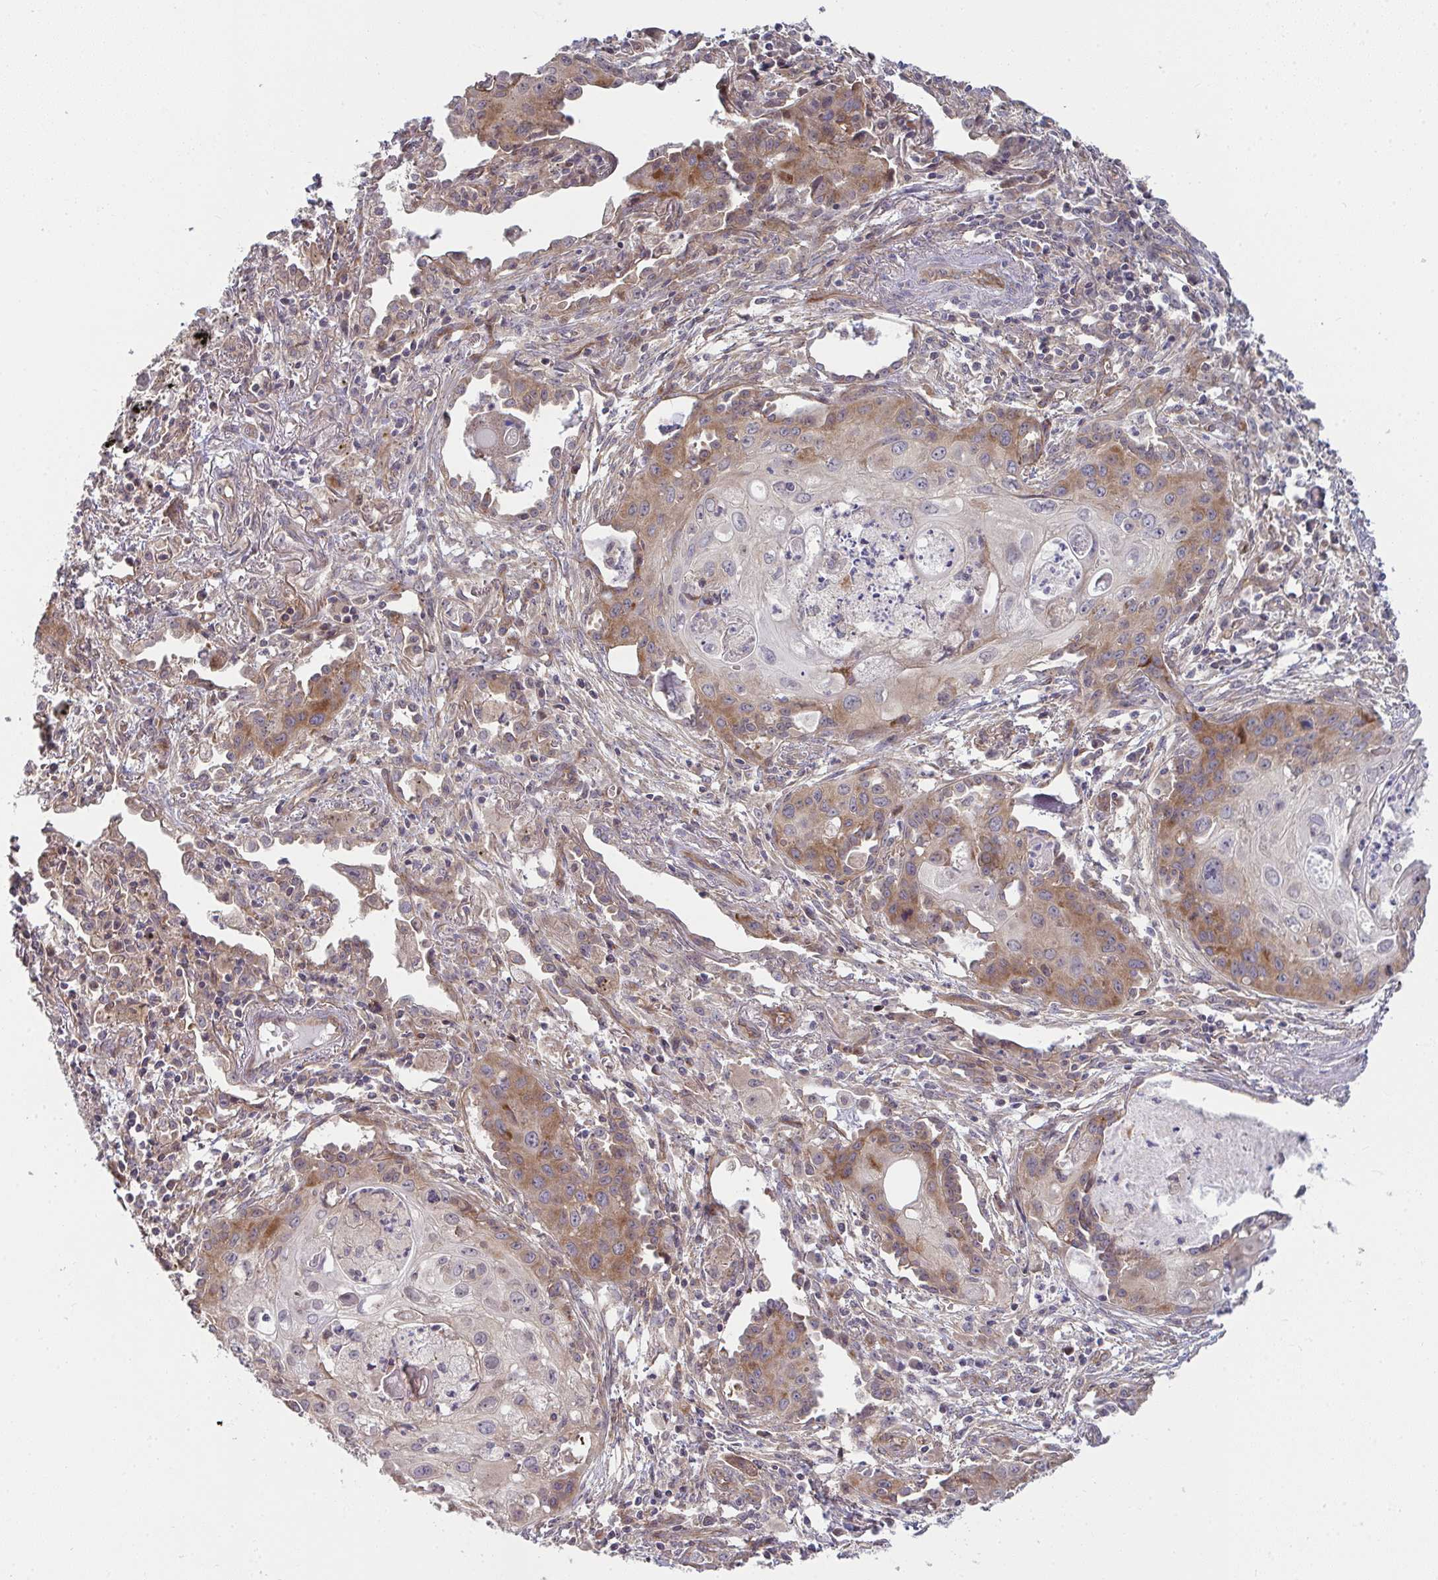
{"staining": {"intensity": "moderate", "quantity": "25%-75%", "location": "cytoplasmic/membranous"}, "tissue": "lung cancer", "cell_type": "Tumor cells", "image_type": "cancer", "snomed": [{"axis": "morphology", "description": "Squamous cell carcinoma, NOS"}, {"axis": "topography", "description": "Lung"}], "caption": "A high-resolution micrograph shows IHC staining of squamous cell carcinoma (lung), which reveals moderate cytoplasmic/membranous positivity in approximately 25%-75% of tumor cells.", "gene": "CASP9", "patient": {"sex": "male", "age": 71}}